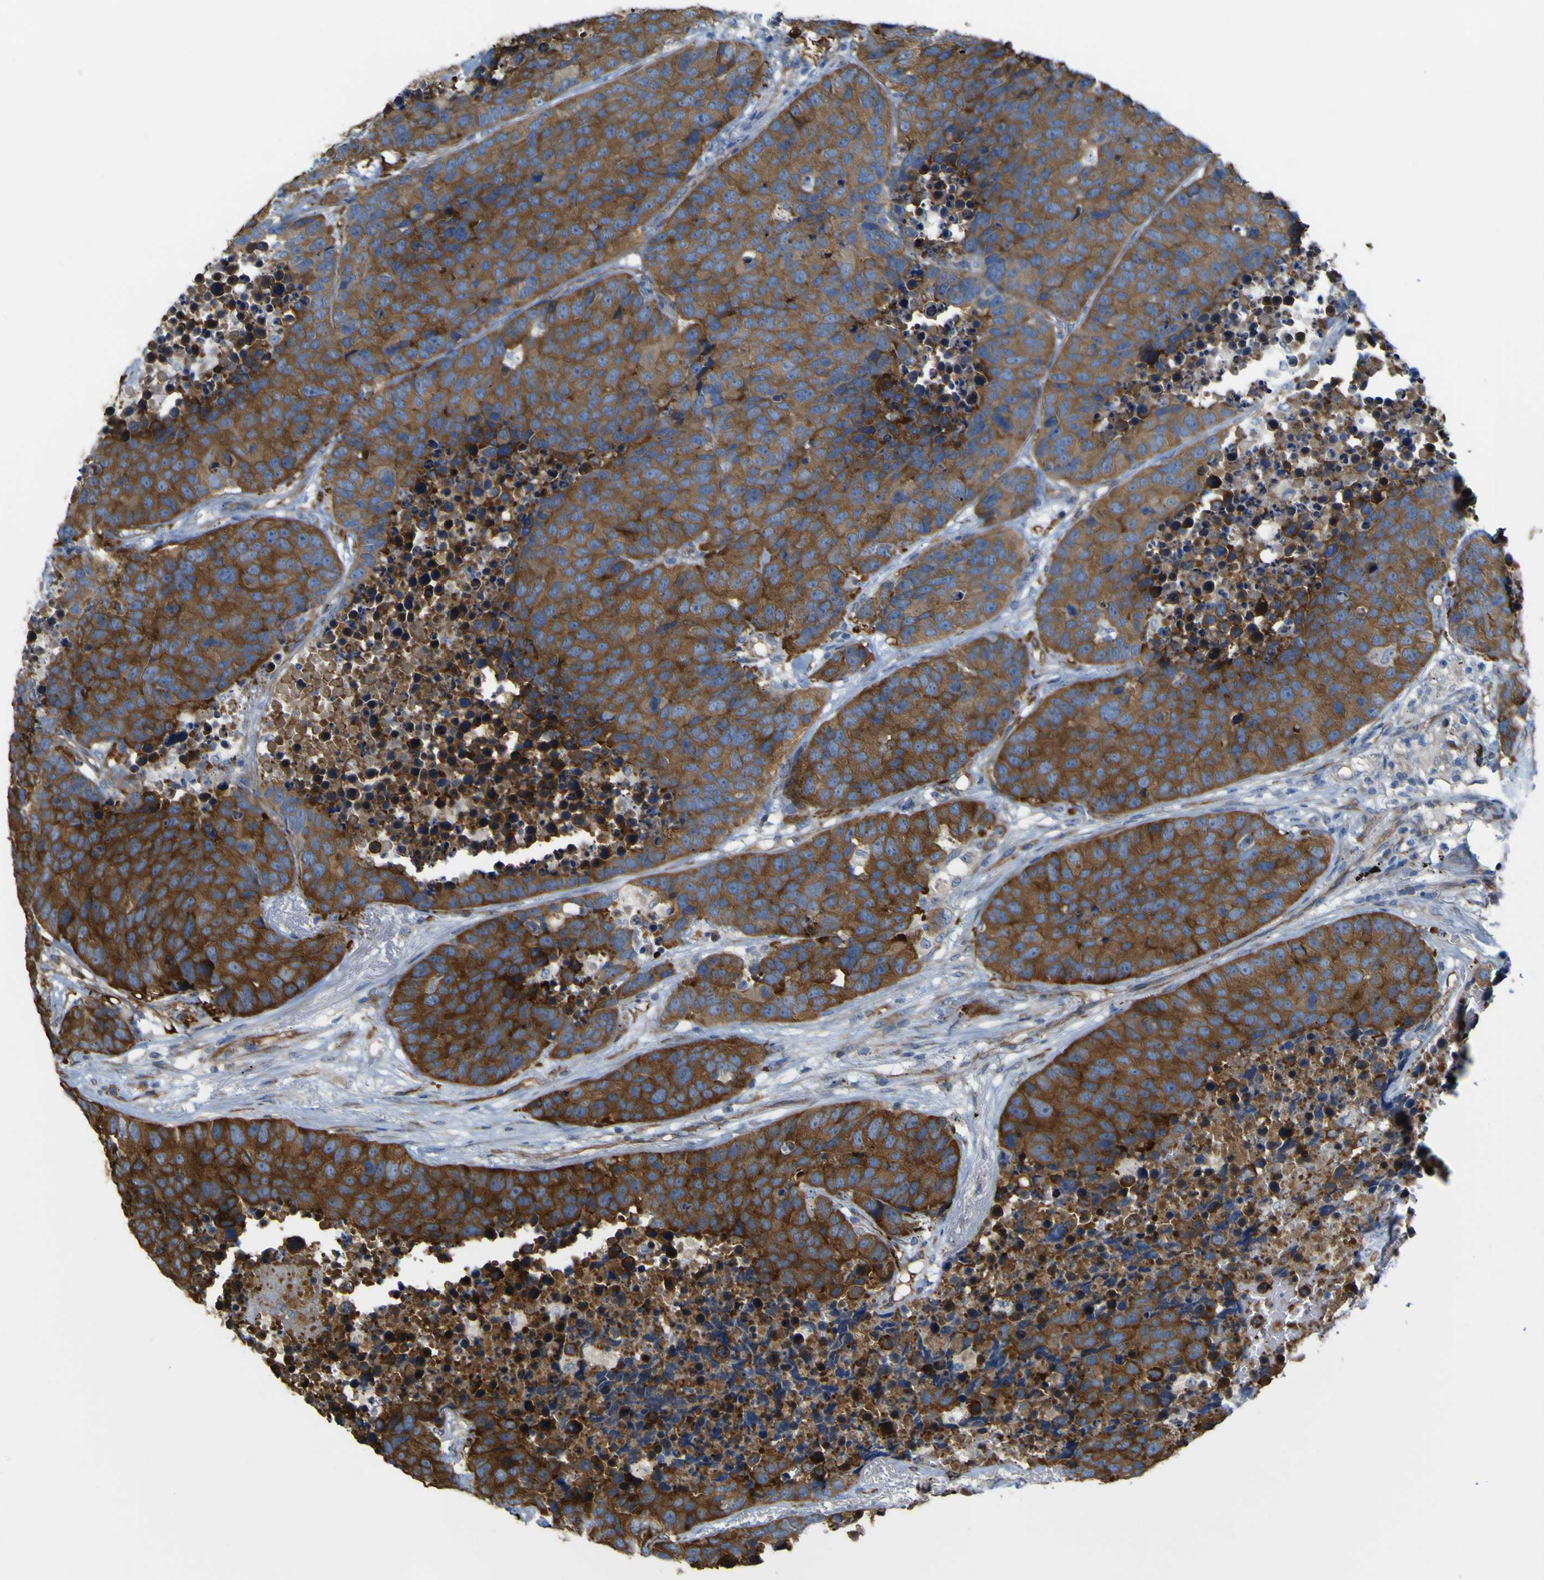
{"staining": {"intensity": "strong", "quantity": ">75%", "location": "cytoplasmic/membranous"}, "tissue": "carcinoid", "cell_type": "Tumor cells", "image_type": "cancer", "snomed": [{"axis": "morphology", "description": "Carcinoid, malignant, NOS"}, {"axis": "topography", "description": "Lung"}], "caption": "Protein expression analysis of carcinoid (malignant) shows strong cytoplasmic/membranous positivity in approximately >75% of tumor cells.", "gene": "JPH1", "patient": {"sex": "male", "age": 60}}